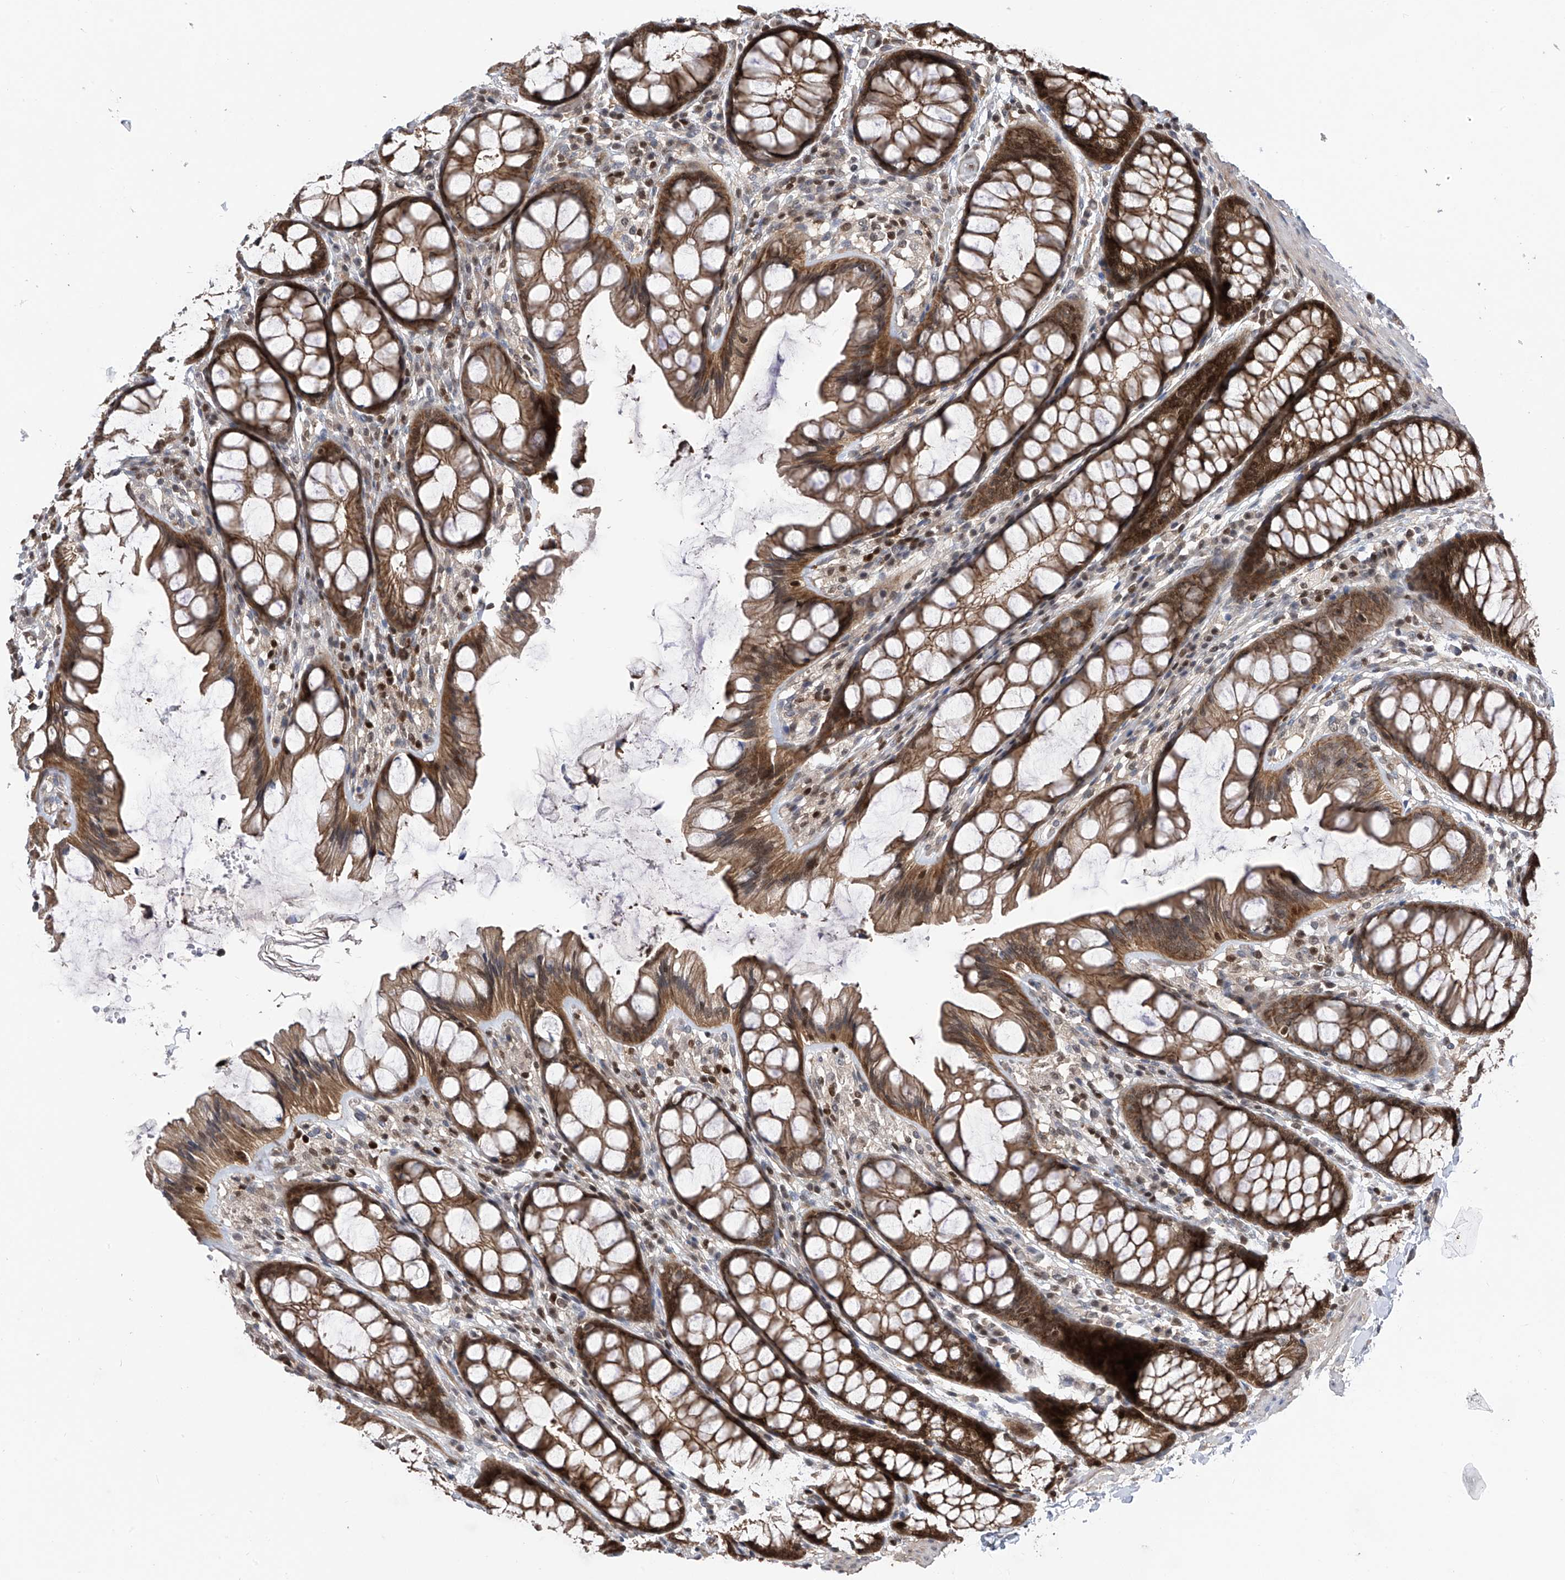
{"staining": {"intensity": "moderate", "quantity": ">75%", "location": "cytoplasmic/membranous,nuclear"}, "tissue": "colon", "cell_type": "Endothelial cells", "image_type": "normal", "snomed": [{"axis": "morphology", "description": "Normal tissue, NOS"}, {"axis": "topography", "description": "Colon"}], "caption": "Immunohistochemistry (IHC) histopathology image of normal colon: human colon stained using IHC exhibits medium levels of moderate protein expression localized specifically in the cytoplasmic/membranous,nuclear of endothelial cells, appearing as a cytoplasmic/membranous,nuclear brown color.", "gene": "DNAJC9", "patient": {"sex": "male", "age": 47}}